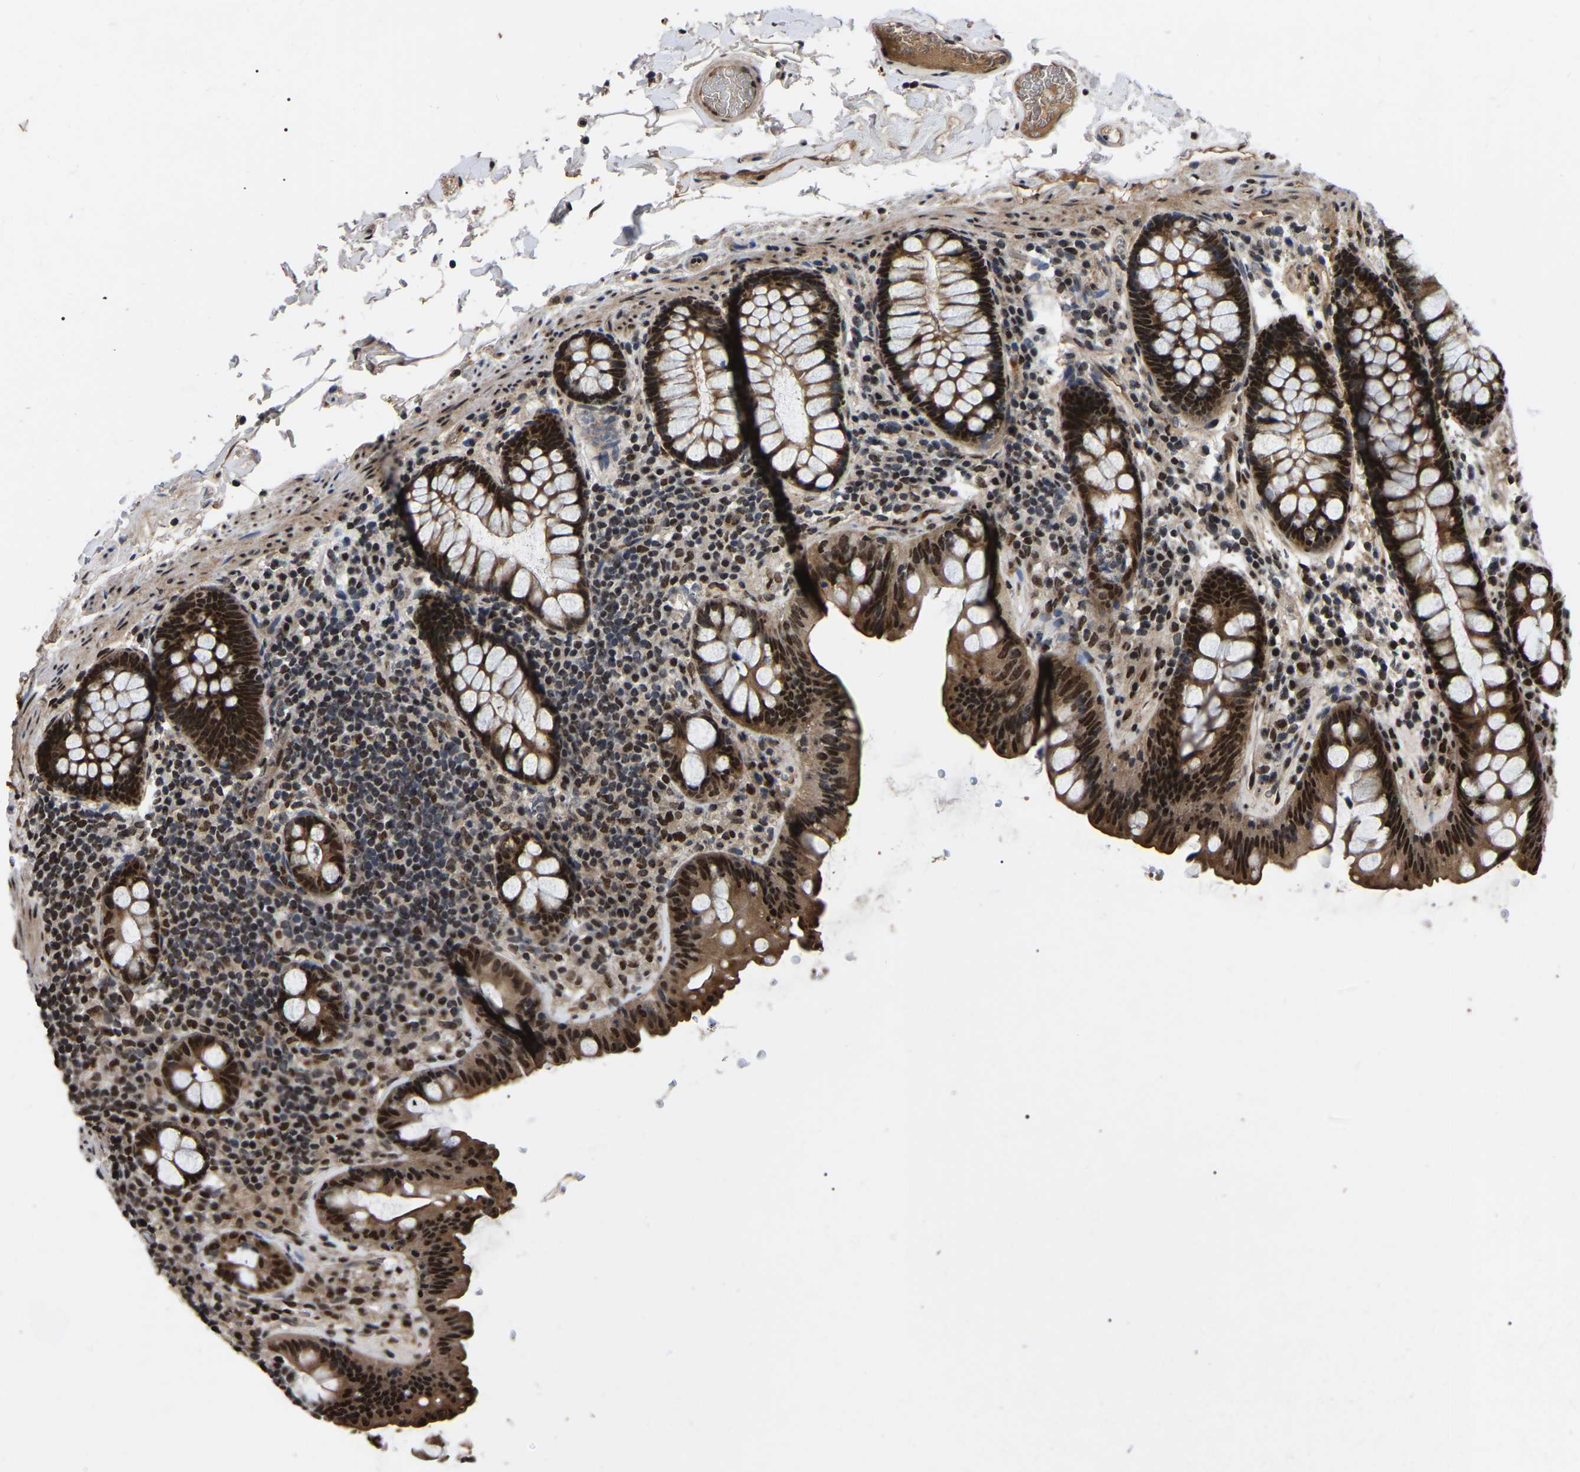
{"staining": {"intensity": "moderate", "quantity": ">75%", "location": "cytoplasmic/membranous,nuclear"}, "tissue": "colon", "cell_type": "Endothelial cells", "image_type": "normal", "snomed": [{"axis": "morphology", "description": "Normal tissue, NOS"}, {"axis": "topography", "description": "Colon"}], "caption": "Immunohistochemical staining of normal human colon shows moderate cytoplasmic/membranous,nuclear protein expression in approximately >75% of endothelial cells.", "gene": "TRIM35", "patient": {"sex": "female", "age": 80}}